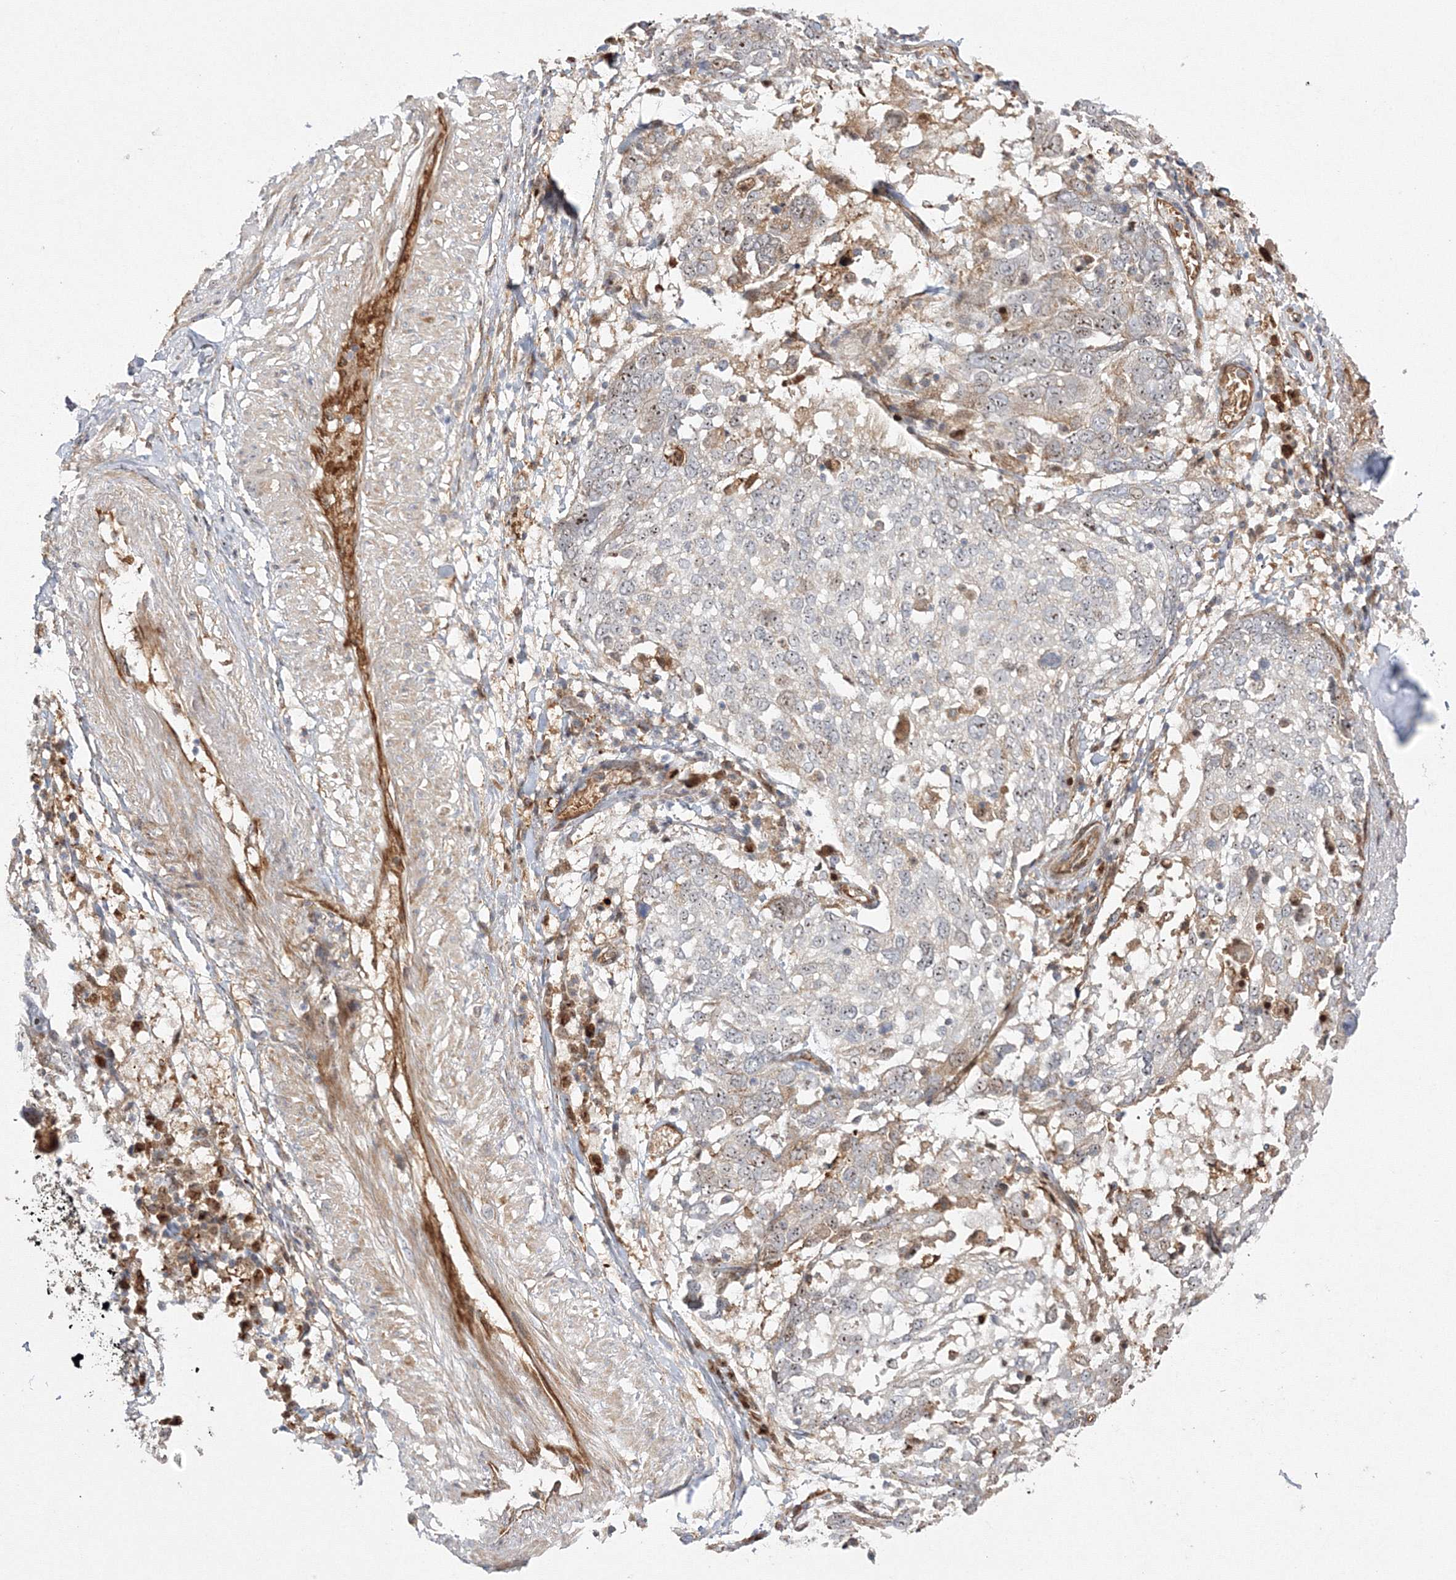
{"staining": {"intensity": "moderate", "quantity": "25%-75%", "location": "nuclear"}, "tissue": "lung cancer", "cell_type": "Tumor cells", "image_type": "cancer", "snomed": [{"axis": "morphology", "description": "Squamous cell carcinoma, NOS"}, {"axis": "topography", "description": "Lung"}], "caption": "A brown stain labels moderate nuclear staining of a protein in human lung cancer (squamous cell carcinoma) tumor cells. Nuclei are stained in blue.", "gene": "NPM3", "patient": {"sex": "male", "age": 65}}